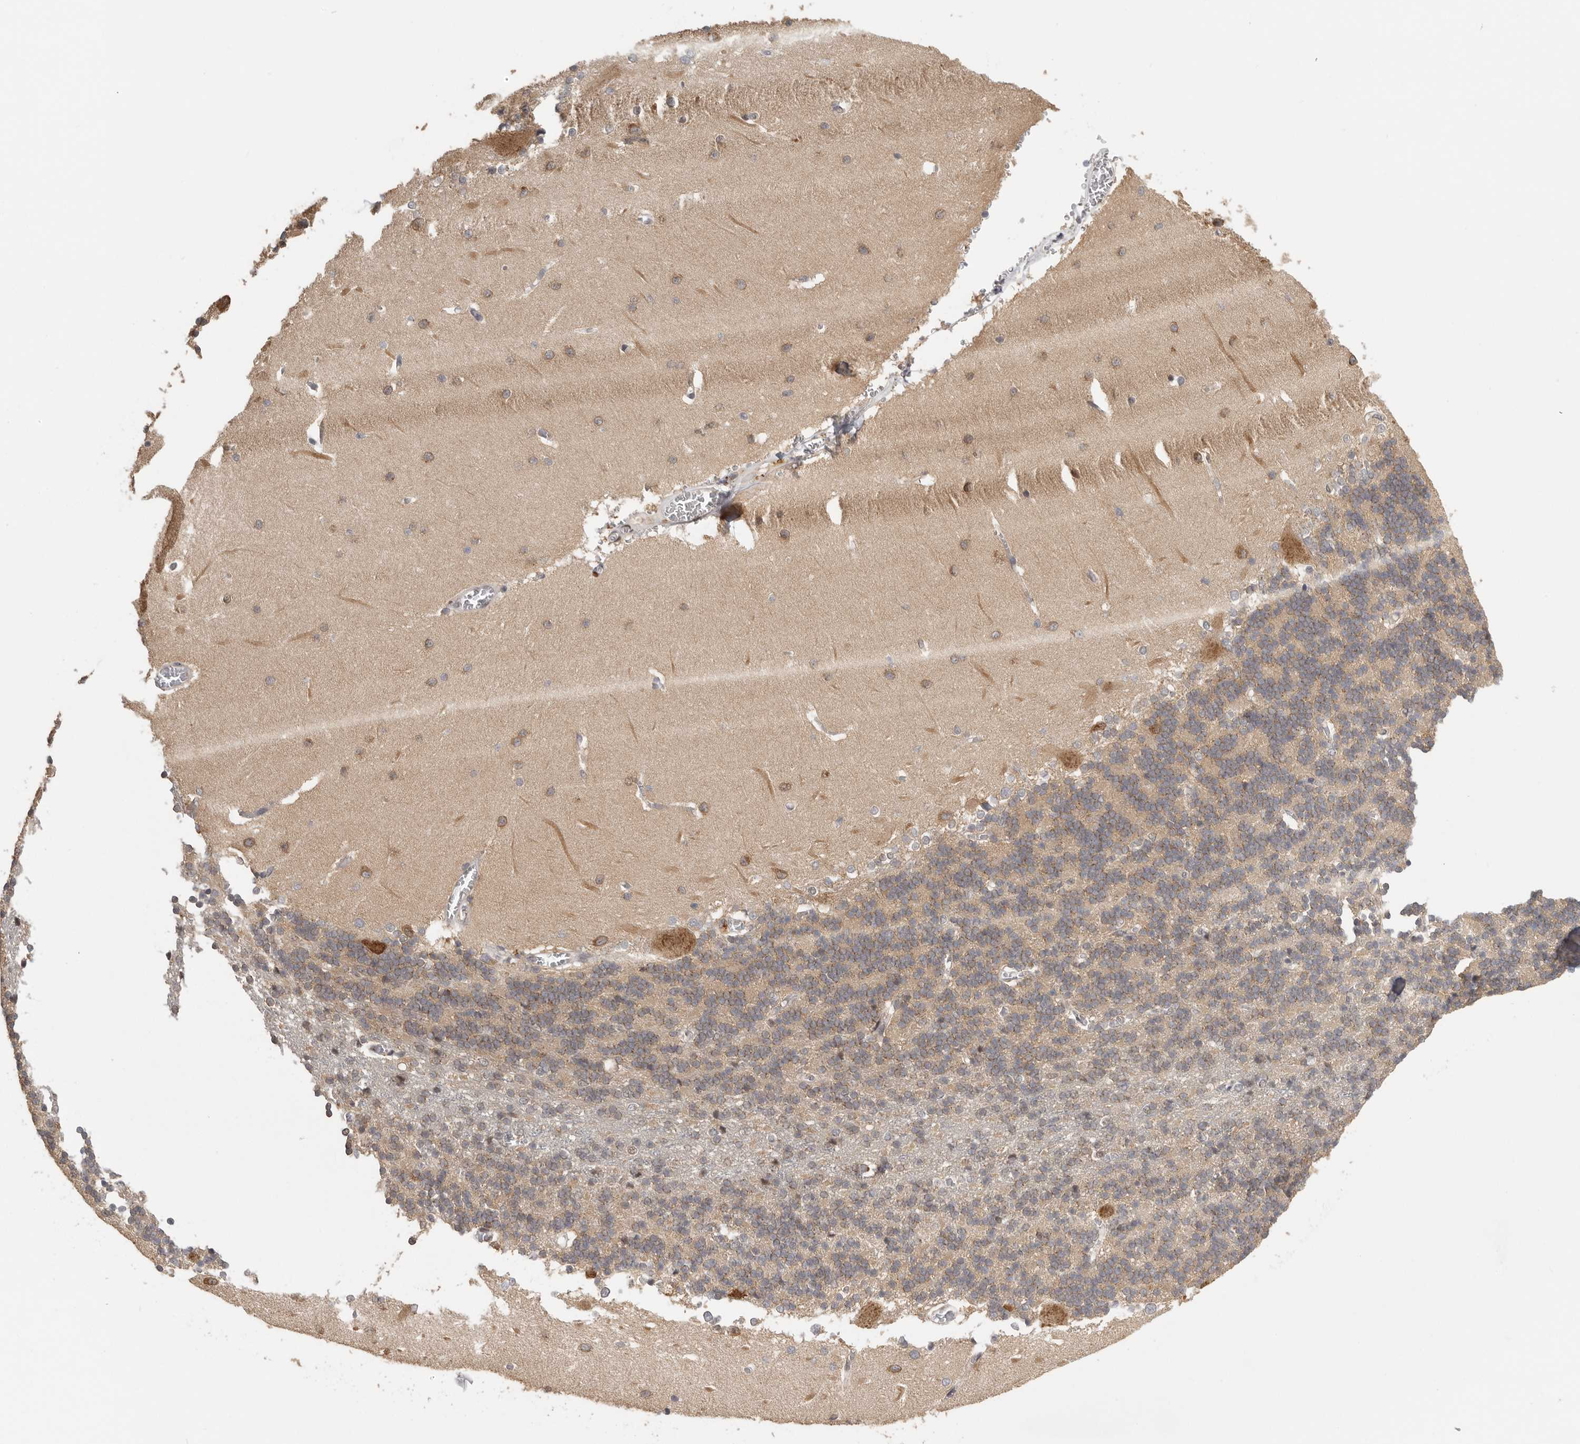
{"staining": {"intensity": "weak", "quantity": "25%-75%", "location": "cytoplasmic/membranous"}, "tissue": "cerebellum", "cell_type": "Cells in granular layer", "image_type": "normal", "snomed": [{"axis": "morphology", "description": "Normal tissue, NOS"}, {"axis": "topography", "description": "Cerebellum"}], "caption": "Immunohistochemical staining of normal human cerebellum shows 25%-75% levels of weak cytoplasmic/membranous protein staining in approximately 25%-75% of cells in granular layer.", "gene": "CCT8", "patient": {"sex": "male", "age": 37}}